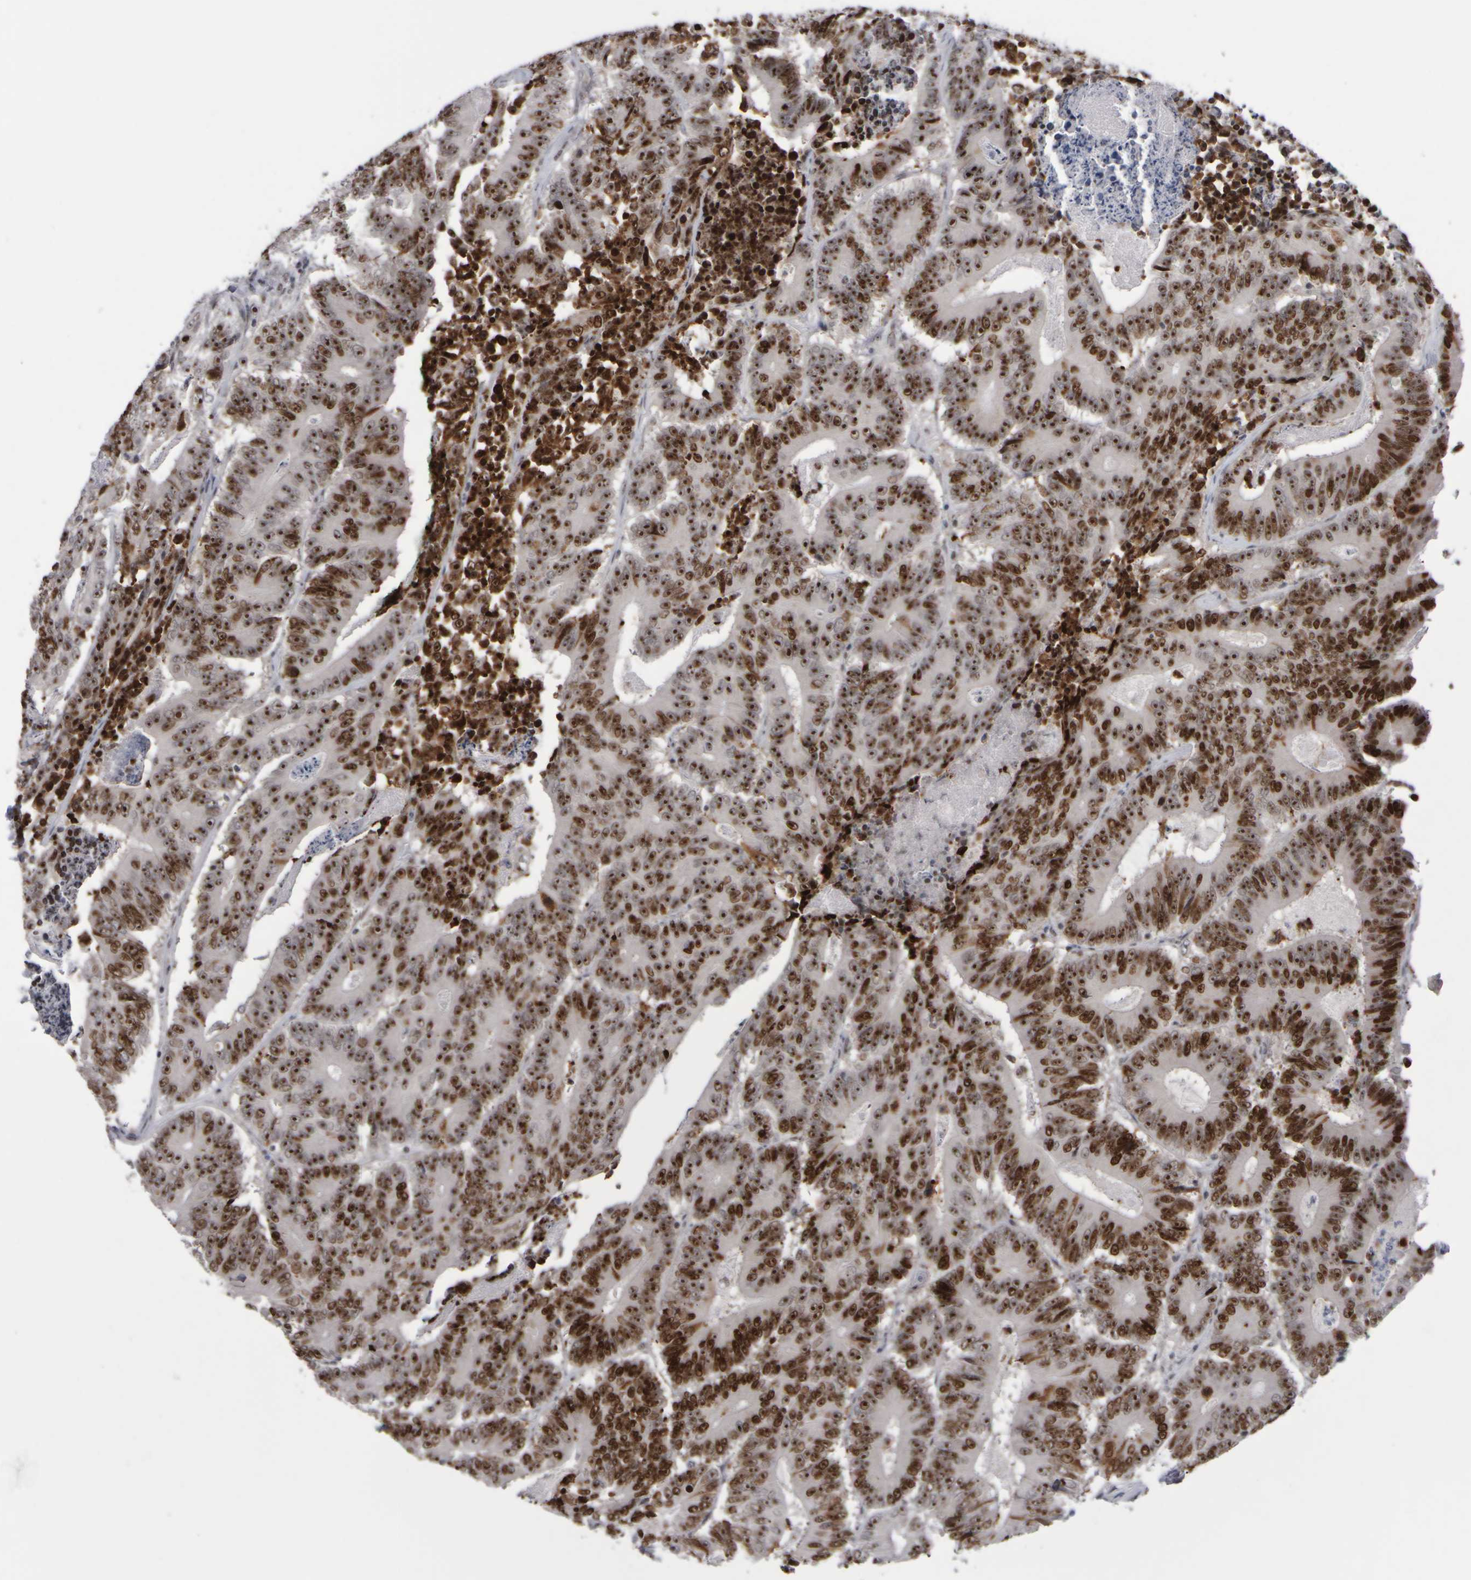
{"staining": {"intensity": "moderate", "quantity": ">75%", "location": "nuclear"}, "tissue": "colorectal cancer", "cell_type": "Tumor cells", "image_type": "cancer", "snomed": [{"axis": "morphology", "description": "Adenocarcinoma, NOS"}, {"axis": "topography", "description": "Colon"}], "caption": "High-power microscopy captured an IHC histopathology image of adenocarcinoma (colorectal), revealing moderate nuclear expression in about >75% of tumor cells.", "gene": "SURF6", "patient": {"sex": "male", "age": 83}}